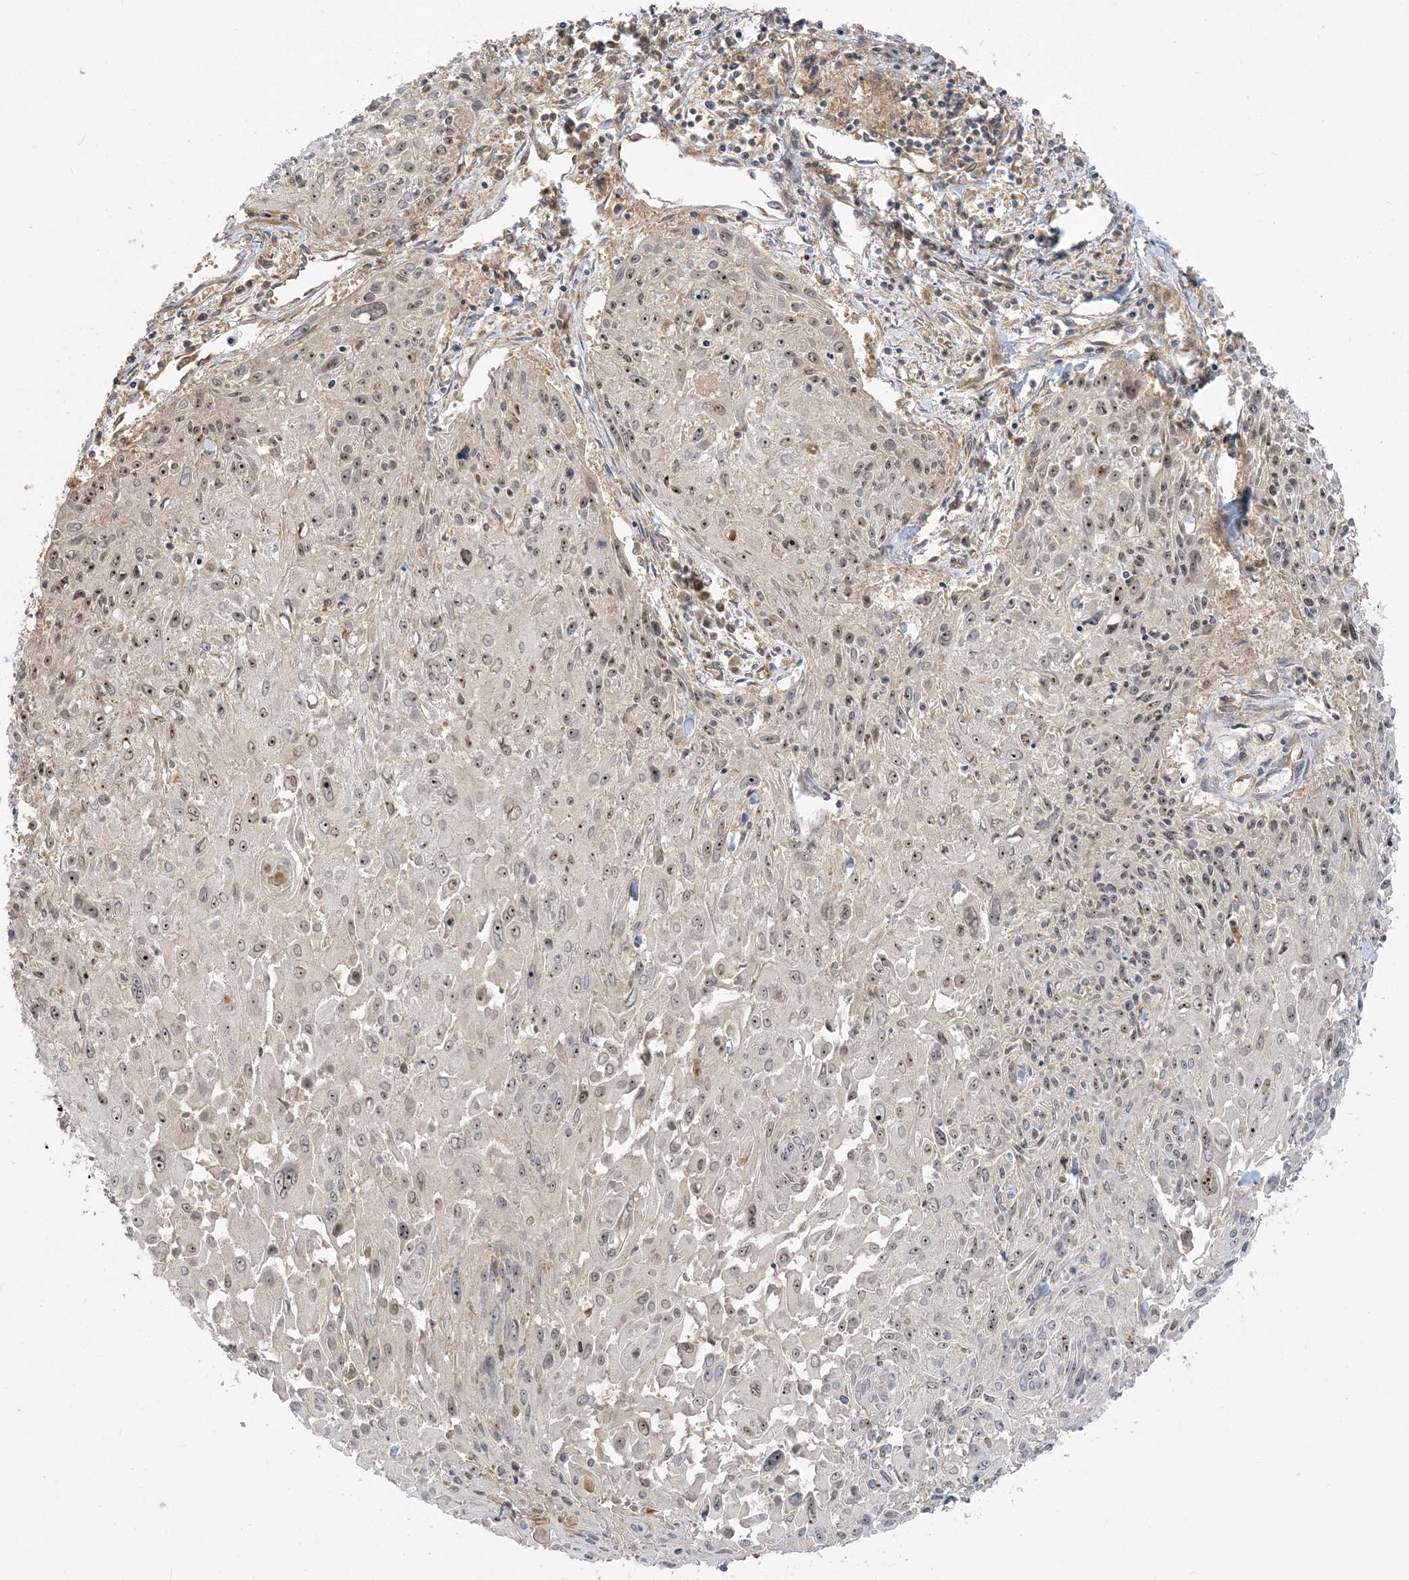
{"staining": {"intensity": "moderate", "quantity": "25%-75%", "location": "nuclear"}, "tissue": "cervical cancer", "cell_type": "Tumor cells", "image_type": "cancer", "snomed": [{"axis": "morphology", "description": "Squamous cell carcinoma, NOS"}, {"axis": "topography", "description": "Cervix"}], "caption": "Cervical cancer (squamous cell carcinoma) tissue reveals moderate nuclear positivity in approximately 25%-75% of tumor cells, visualized by immunohistochemistry.", "gene": "AP1AR", "patient": {"sex": "female", "age": 51}}